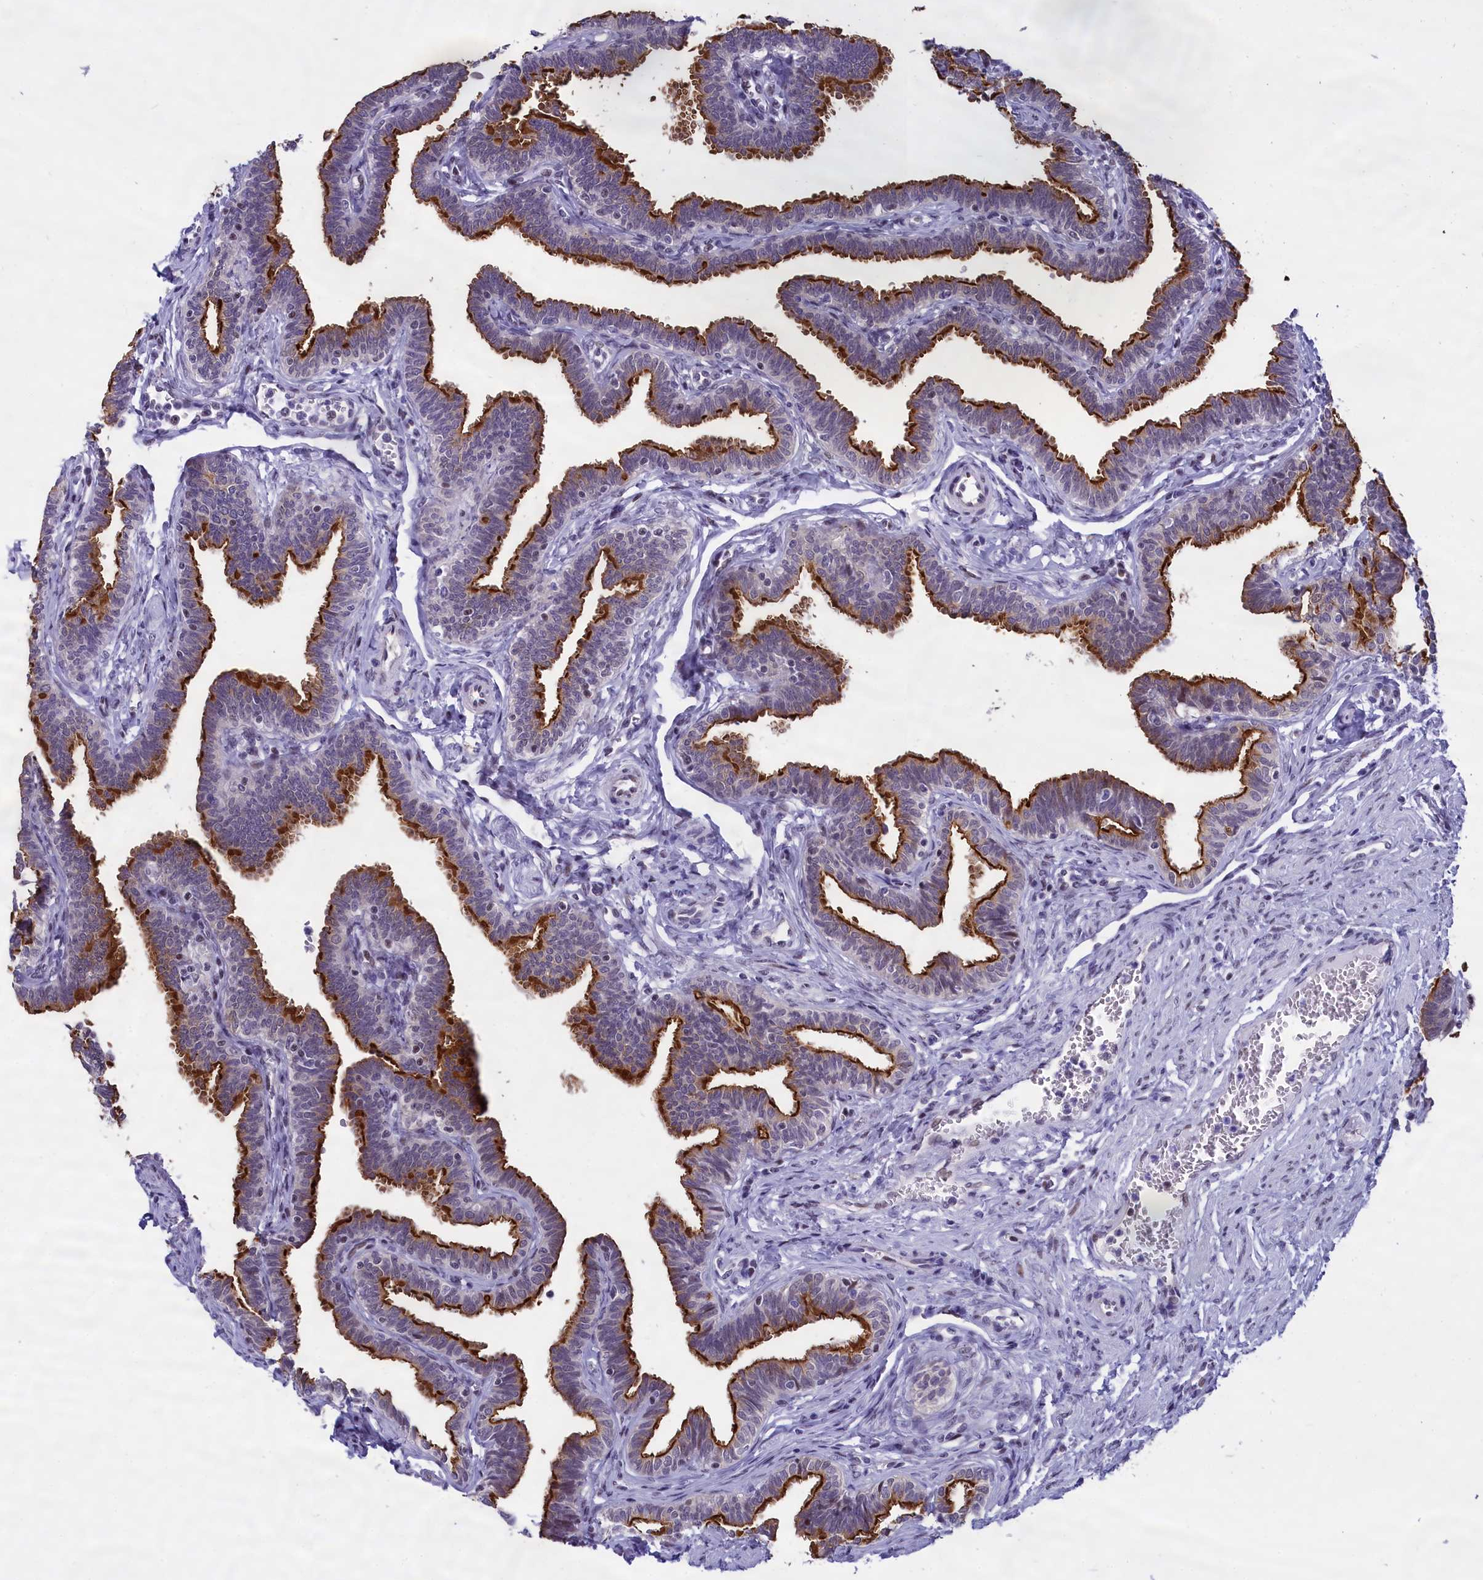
{"staining": {"intensity": "strong", "quantity": "25%-75%", "location": "cytoplasmic/membranous"}, "tissue": "fallopian tube", "cell_type": "Glandular cells", "image_type": "normal", "snomed": [{"axis": "morphology", "description": "Normal tissue, NOS"}, {"axis": "topography", "description": "Fallopian tube"}, {"axis": "topography", "description": "Ovary"}], "caption": "Immunohistochemistry (IHC) histopathology image of unremarkable fallopian tube: human fallopian tube stained using IHC exhibits high levels of strong protein expression localized specifically in the cytoplasmic/membranous of glandular cells, appearing as a cytoplasmic/membranous brown color.", "gene": "SPIRE2", "patient": {"sex": "female", "age": 23}}